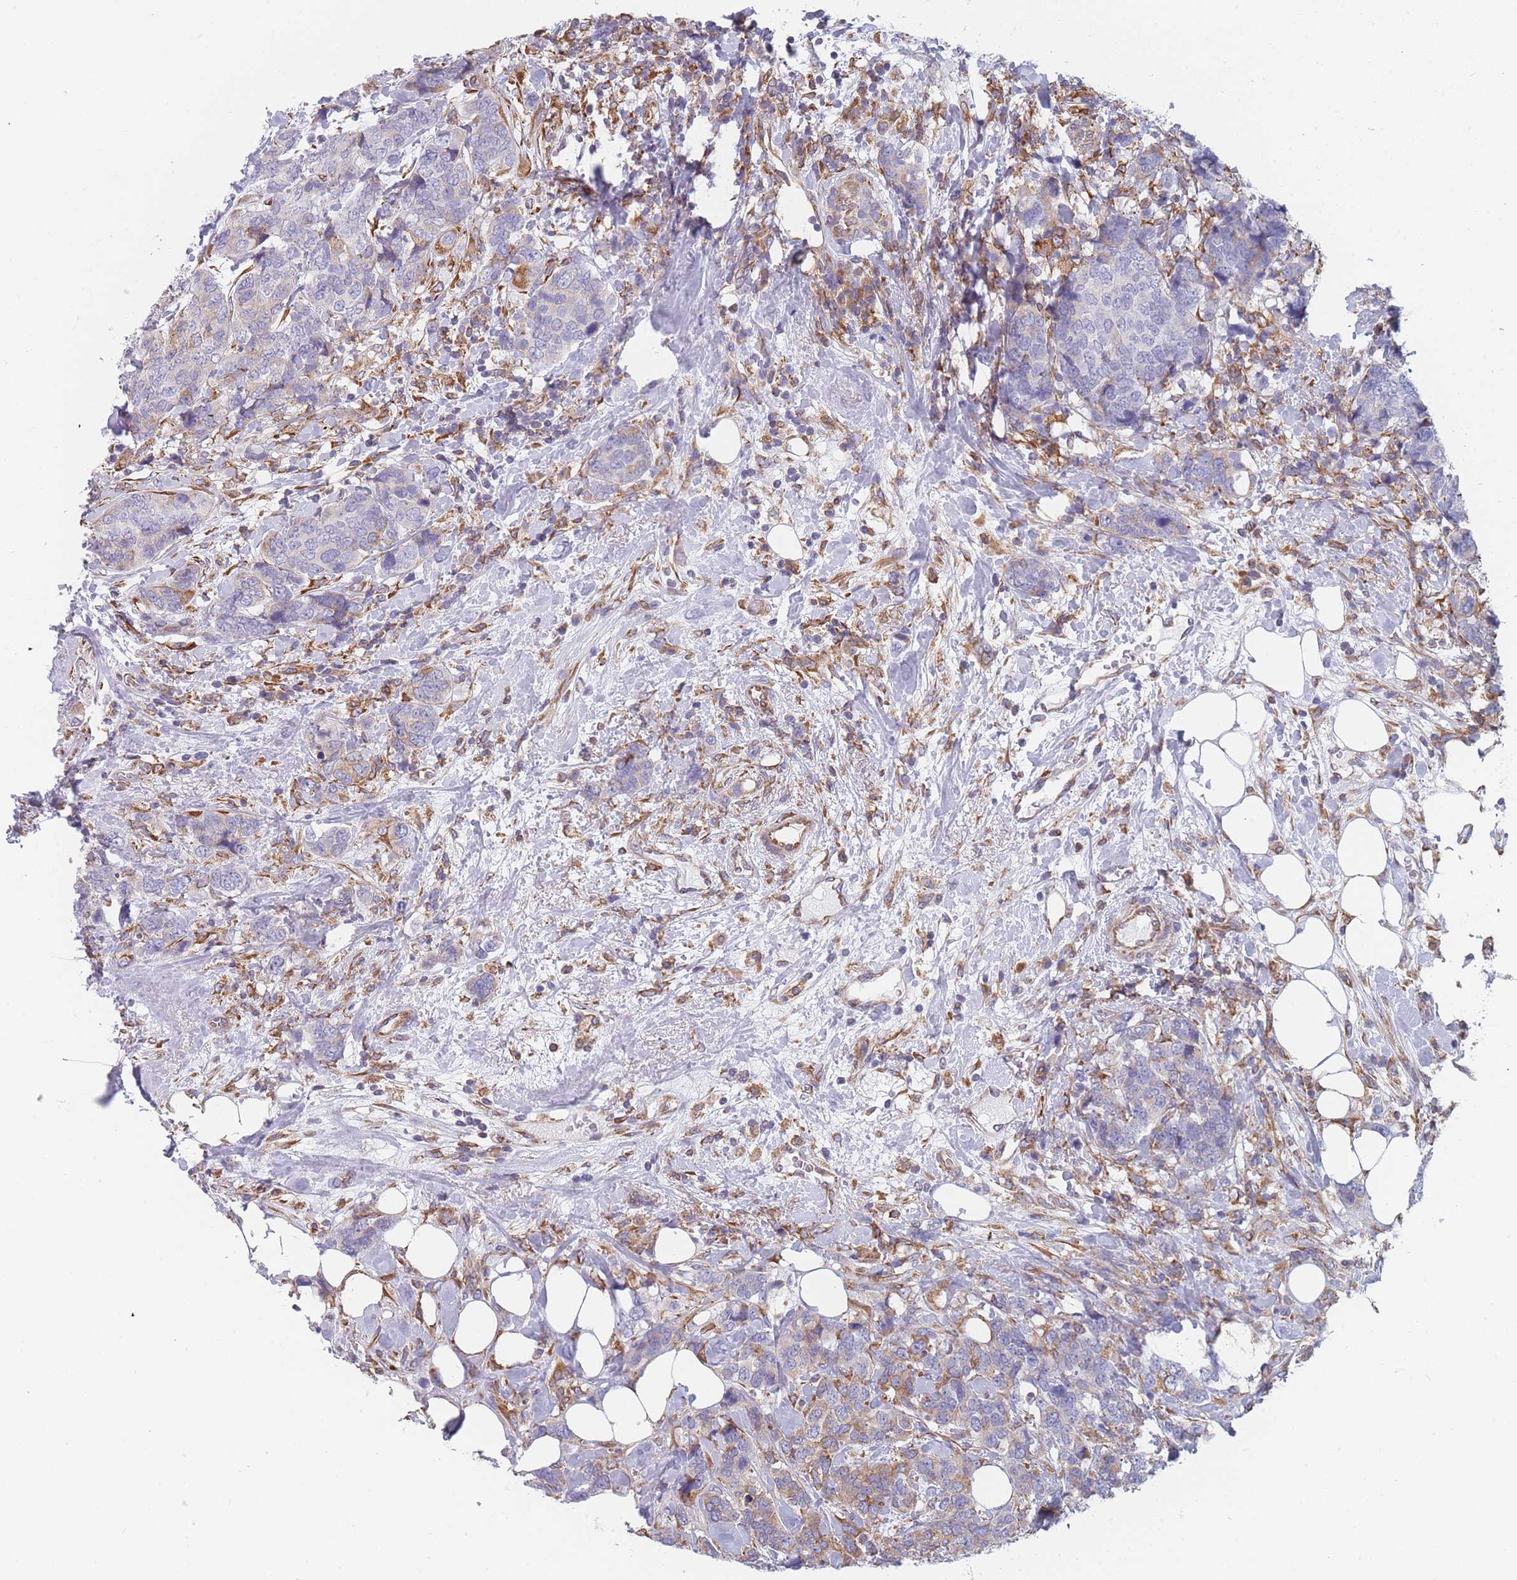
{"staining": {"intensity": "weak", "quantity": "<25%", "location": "cytoplasmic/membranous"}, "tissue": "breast cancer", "cell_type": "Tumor cells", "image_type": "cancer", "snomed": [{"axis": "morphology", "description": "Lobular carcinoma"}, {"axis": "topography", "description": "Breast"}], "caption": "This is an IHC photomicrograph of breast lobular carcinoma. There is no positivity in tumor cells.", "gene": "OR7C2", "patient": {"sex": "female", "age": 59}}